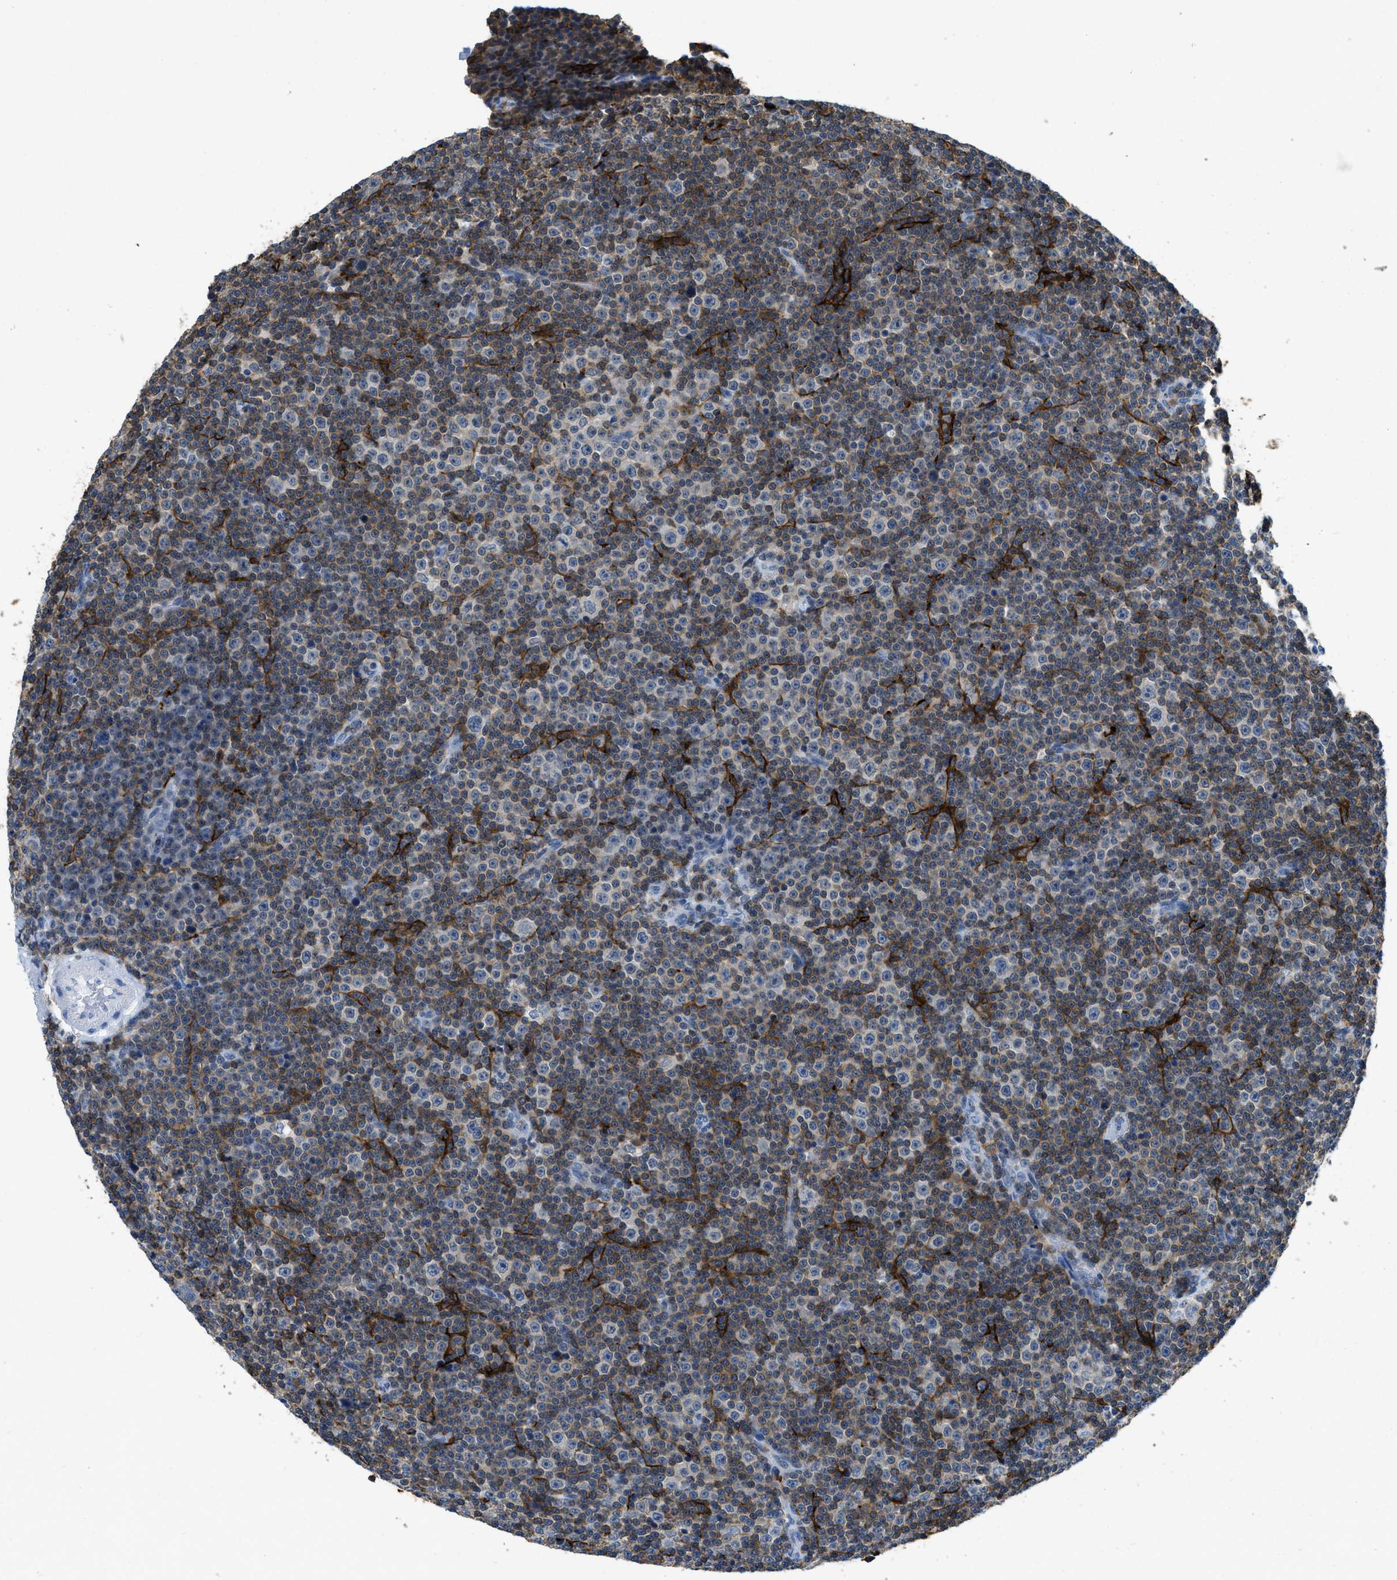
{"staining": {"intensity": "weak", "quantity": "<25%", "location": "cytoplasmic/membranous"}, "tissue": "lymphoma", "cell_type": "Tumor cells", "image_type": "cancer", "snomed": [{"axis": "morphology", "description": "Malignant lymphoma, non-Hodgkin's type, Low grade"}, {"axis": "topography", "description": "Lymph node"}], "caption": "Immunohistochemical staining of lymphoma displays no significant expression in tumor cells. The staining is performed using DAB (3,3'-diaminobenzidine) brown chromogen with nuclei counter-stained in using hematoxylin.", "gene": "FAM151A", "patient": {"sex": "female", "age": 67}}